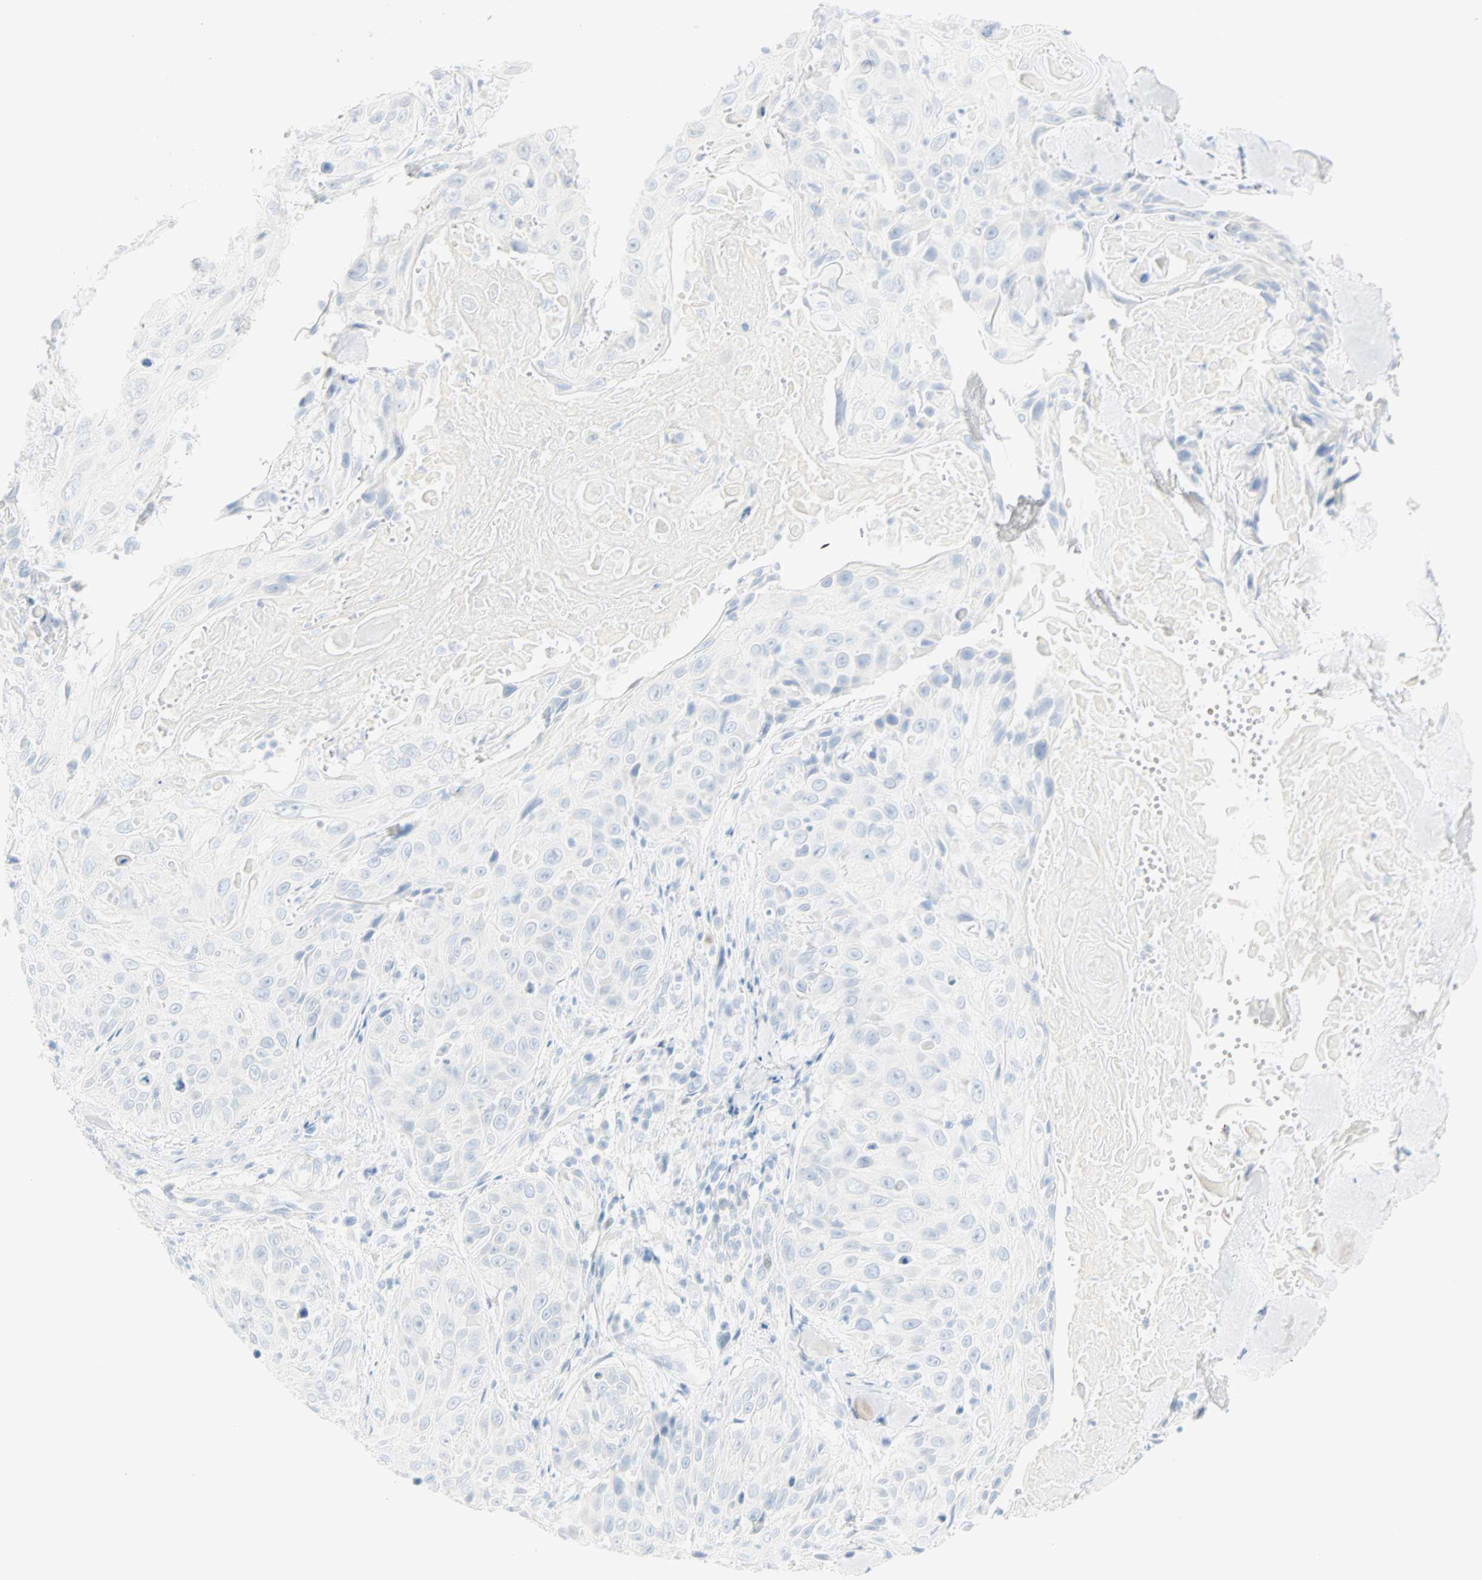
{"staining": {"intensity": "negative", "quantity": "none", "location": "none"}, "tissue": "skin cancer", "cell_type": "Tumor cells", "image_type": "cancer", "snomed": [{"axis": "morphology", "description": "Squamous cell carcinoma, NOS"}, {"axis": "topography", "description": "Skin"}], "caption": "The immunohistochemistry image has no significant positivity in tumor cells of skin cancer (squamous cell carcinoma) tissue. (Stains: DAB (3,3'-diaminobenzidine) immunohistochemistry with hematoxylin counter stain, Microscopy: brightfield microscopy at high magnification).", "gene": "SELENBP1", "patient": {"sex": "male", "age": 86}}